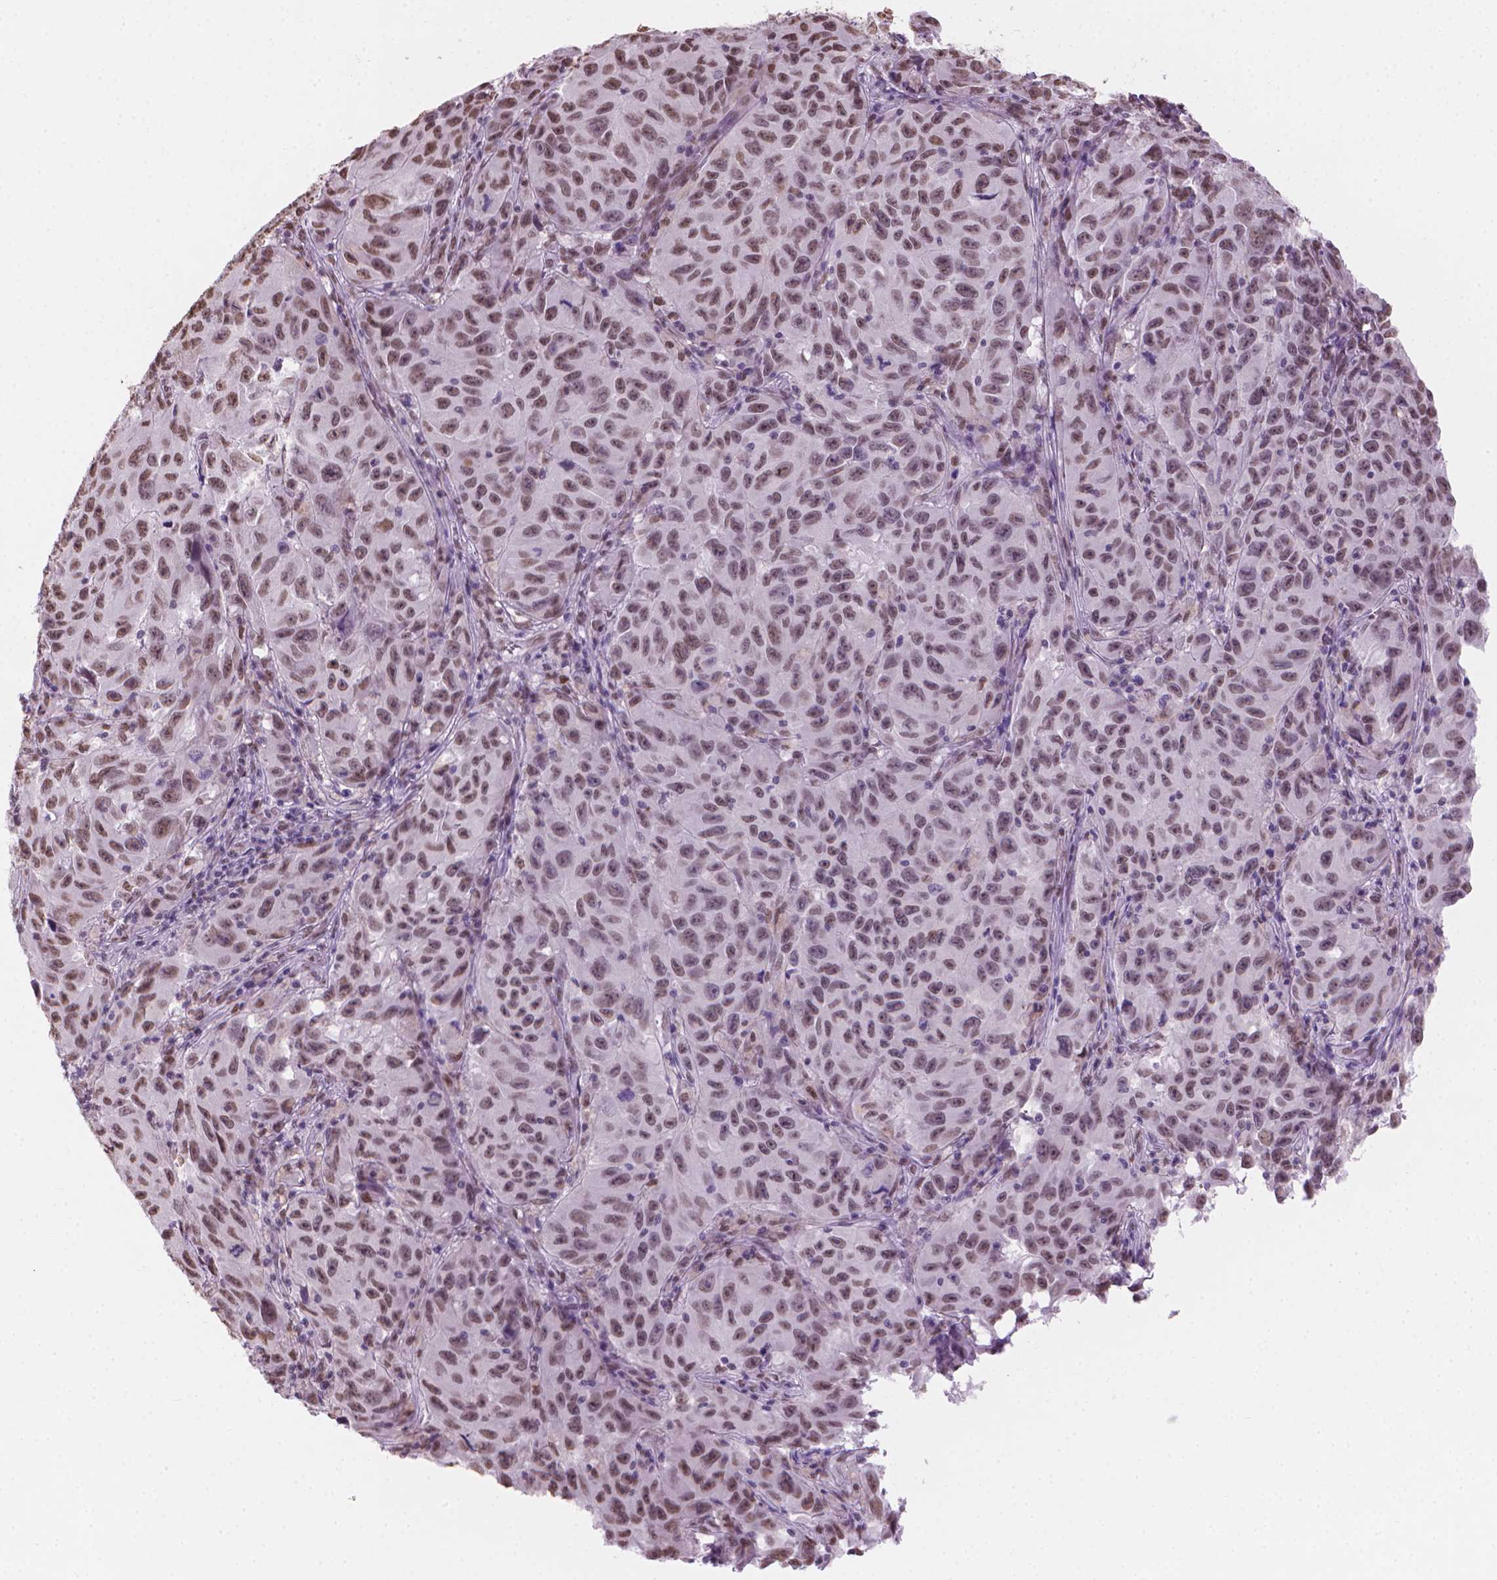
{"staining": {"intensity": "moderate", "quantity": "25%-75%", "location": "nuclear"}, "tissue": "melanoma", "cell_type": "Tumor cells", "image_type": "cancer", "snomed": [{"axis": "morphology", "description": "Malignant melanoma, NOS"}, {"axis": "topography", "description": "Vulva, labia, clitoris and Bartholin´s gland, NO"}], "caption": "Immunohistochemical staining of human malignant melanoma demonstrates moderate nuclear protein staining in approximately 25%-75% of tumor cells.", "gene": "PIAS2", "patient": {"sex": "female", "age": 75}}